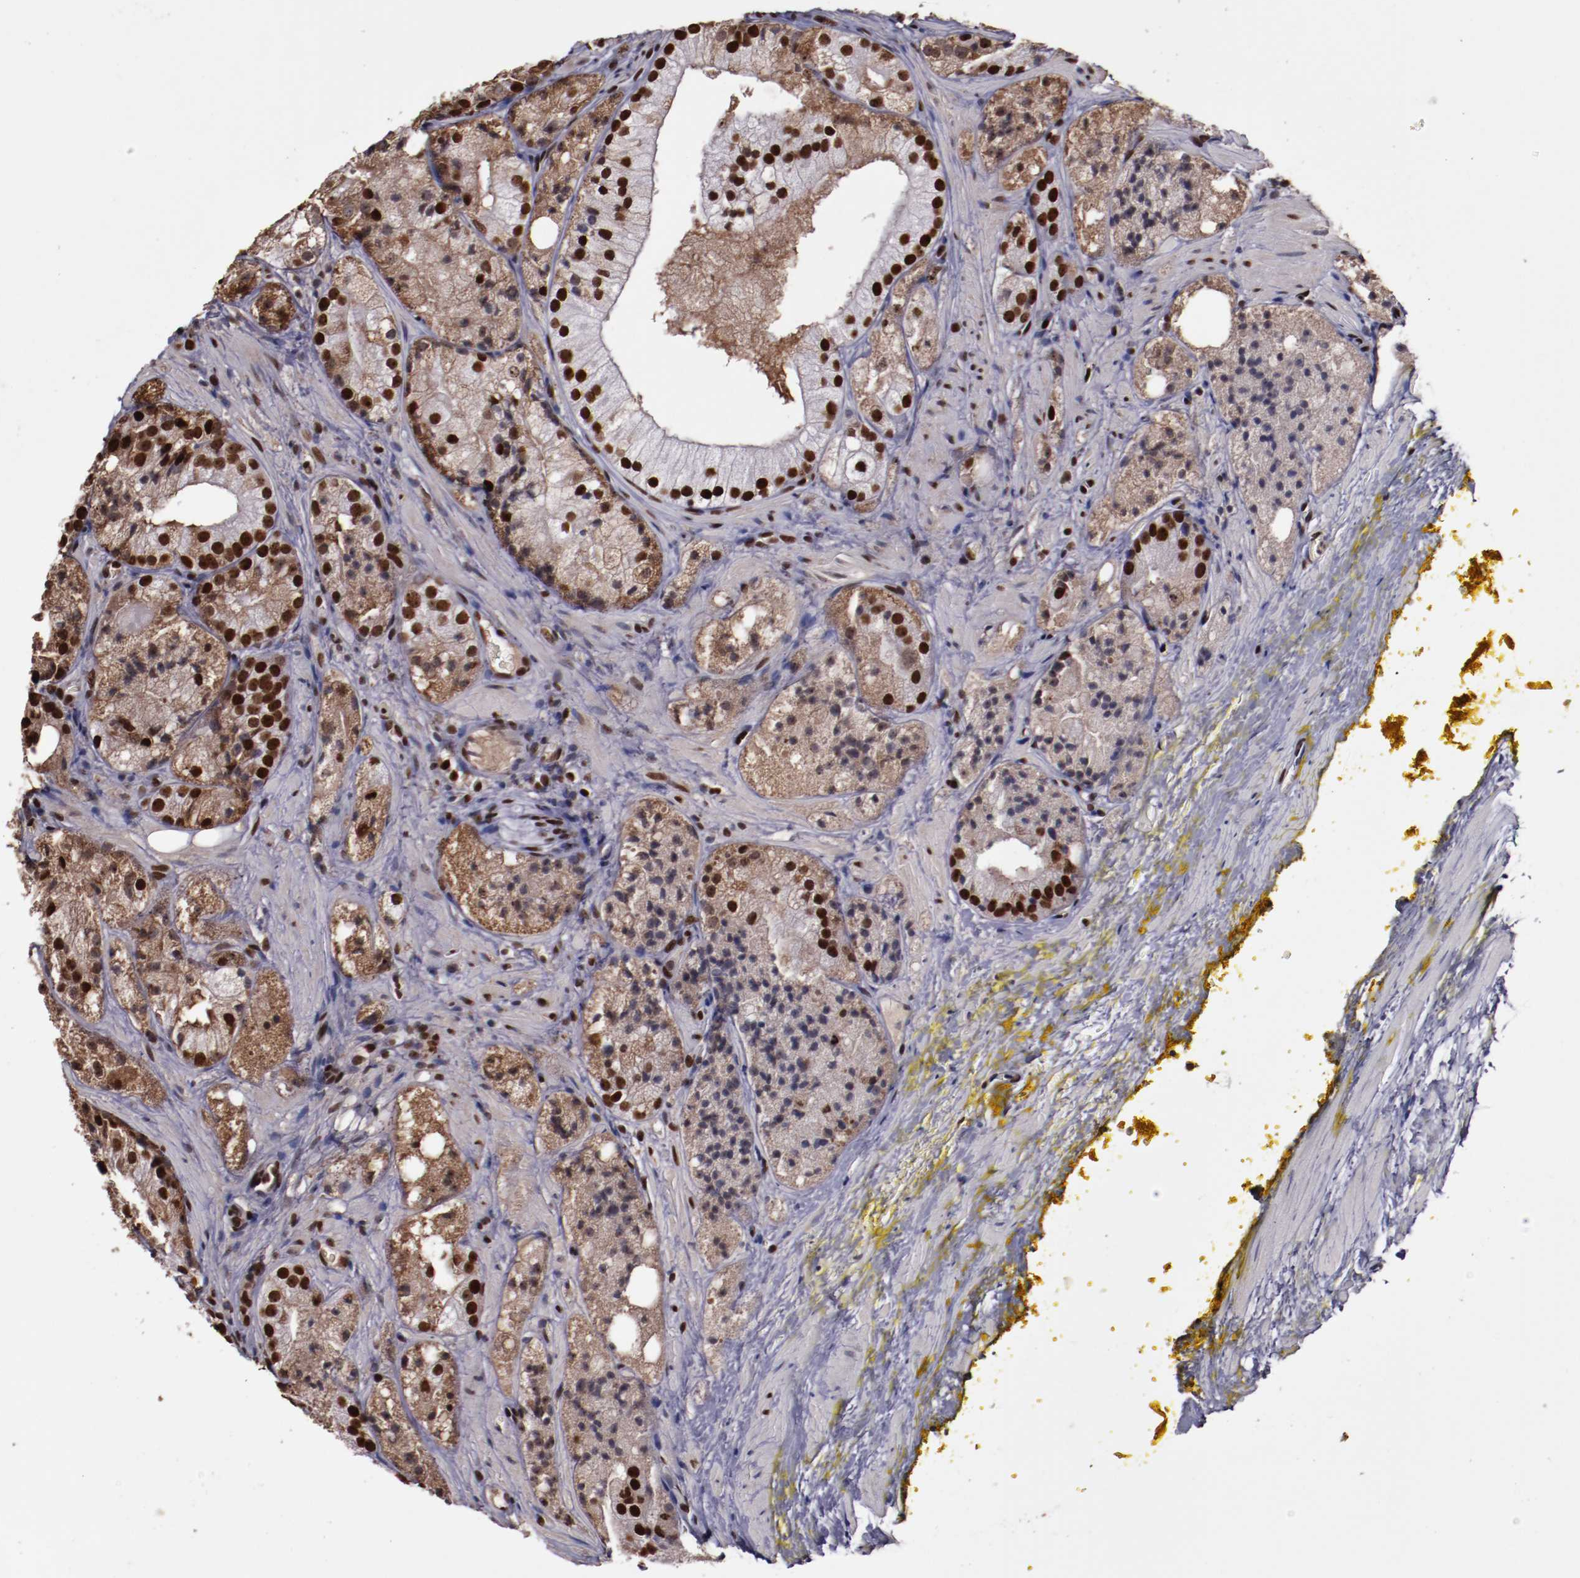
{"staining": {"intensity": "strong", "quantity": ">75%", "location": "nuclear"}, "tissue": "prostate cancer", "cell_type": "Tumor cells", "image_type": "cancer", "snomed": [{"axis": "morphology", "description": "Adenocarcinoma, Low grade"}, {"axis": "topography", "description": "Prostate"}], "caption": "Prostate cancer stained with a protein marker demonstrates strong staining in tumor cells.", "gene": "APEX1", "patient": {"sex": "male", "age": 60}}